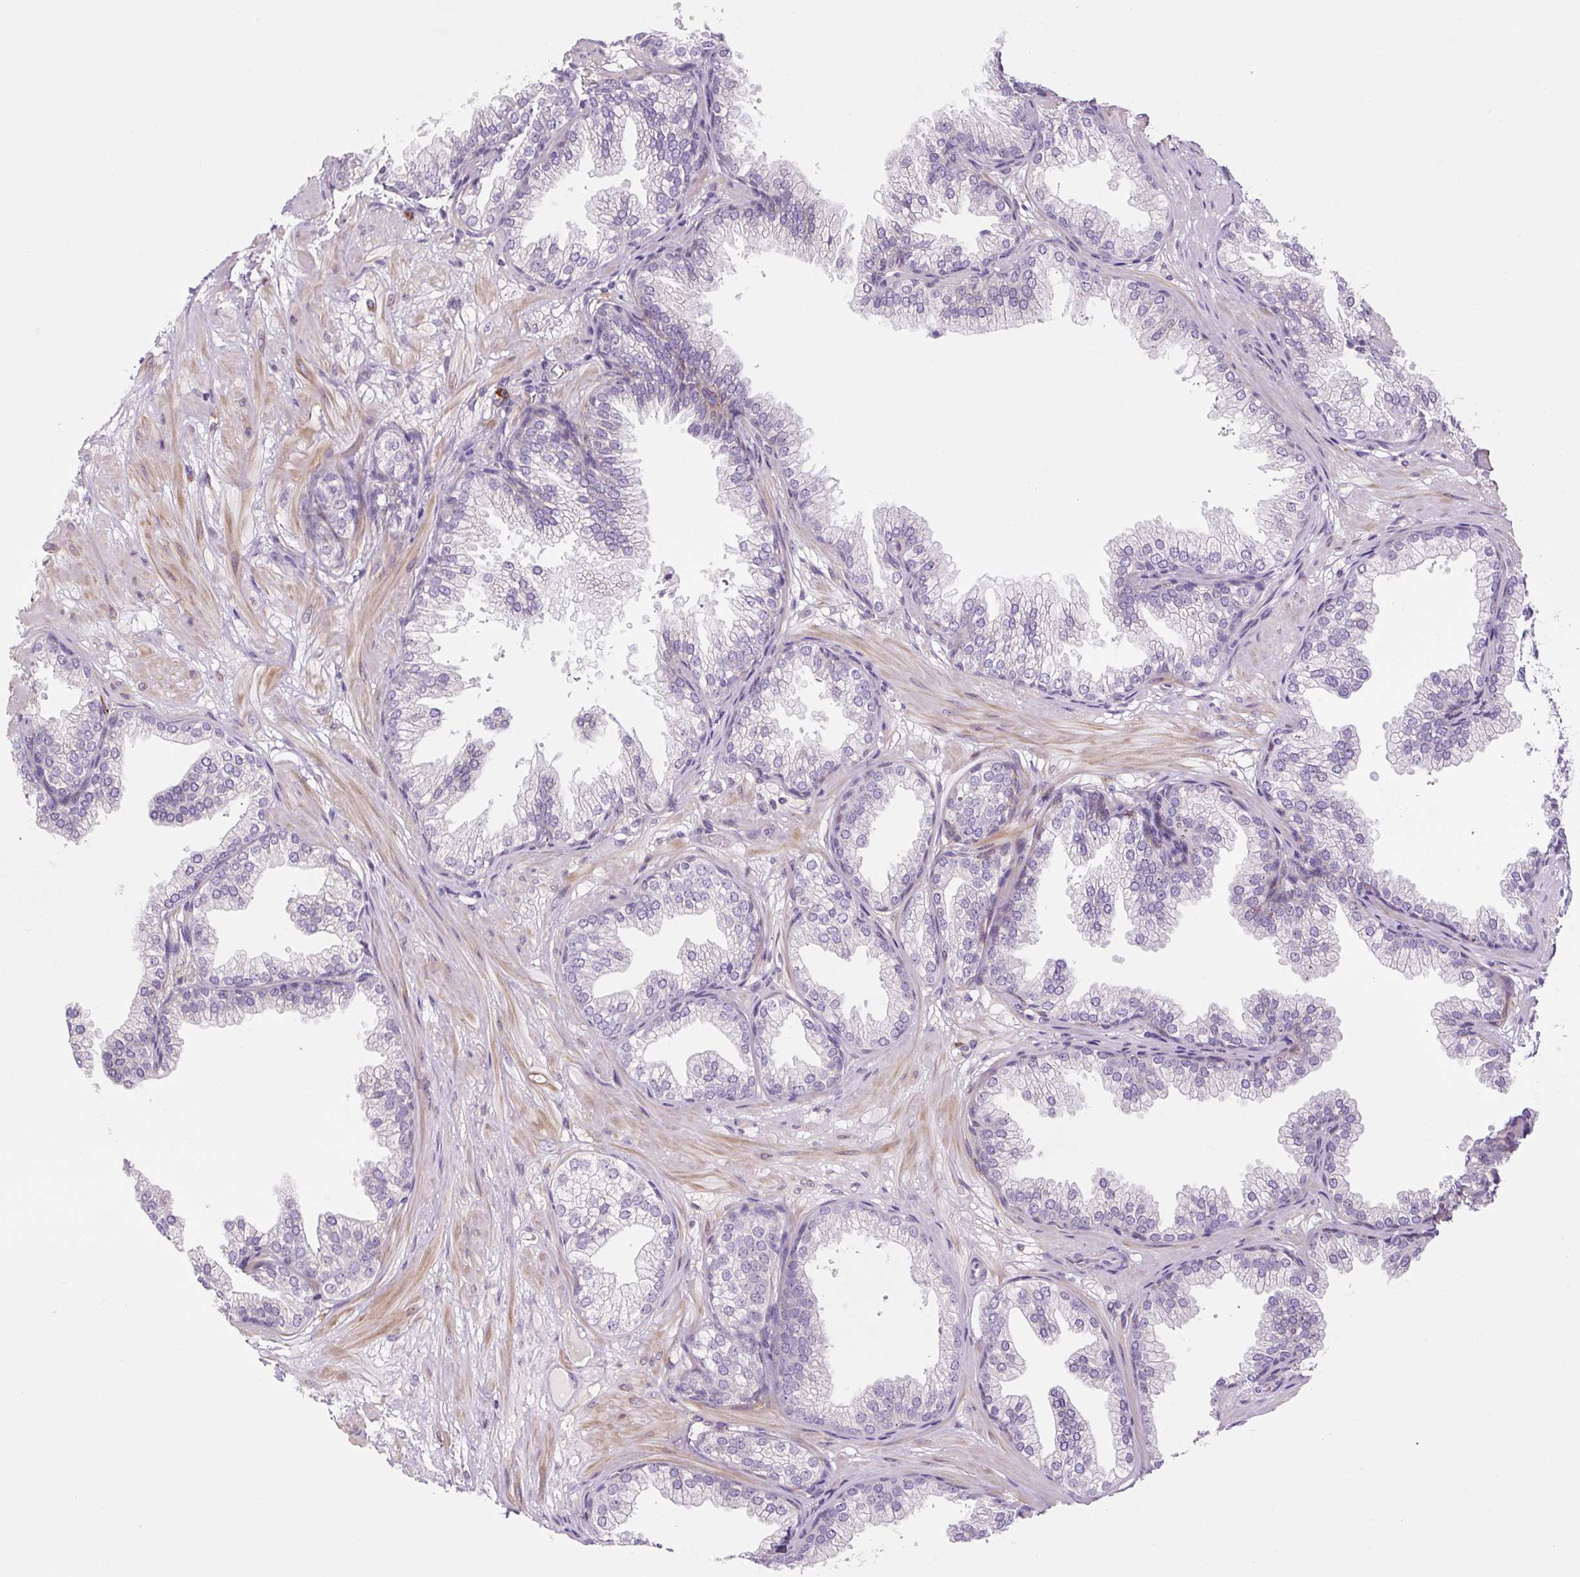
{"staining": {"intensity": "negative", "quantity": "none", "location": "none"}, "tissue": "prostate", "cell_type": "Glandular cells", "image_type": "normal", "snomed": [{"axis": "morphology", "description": "Normal tissue, NOS"}, {"axis": "topography", "description": "Prostate"}], "caption": "This is an IHC micrograph of normal human prostate. There is no expression in glandular cells.", "gene": "FUT10", "patient": {"sex": "male", "age": 37}}